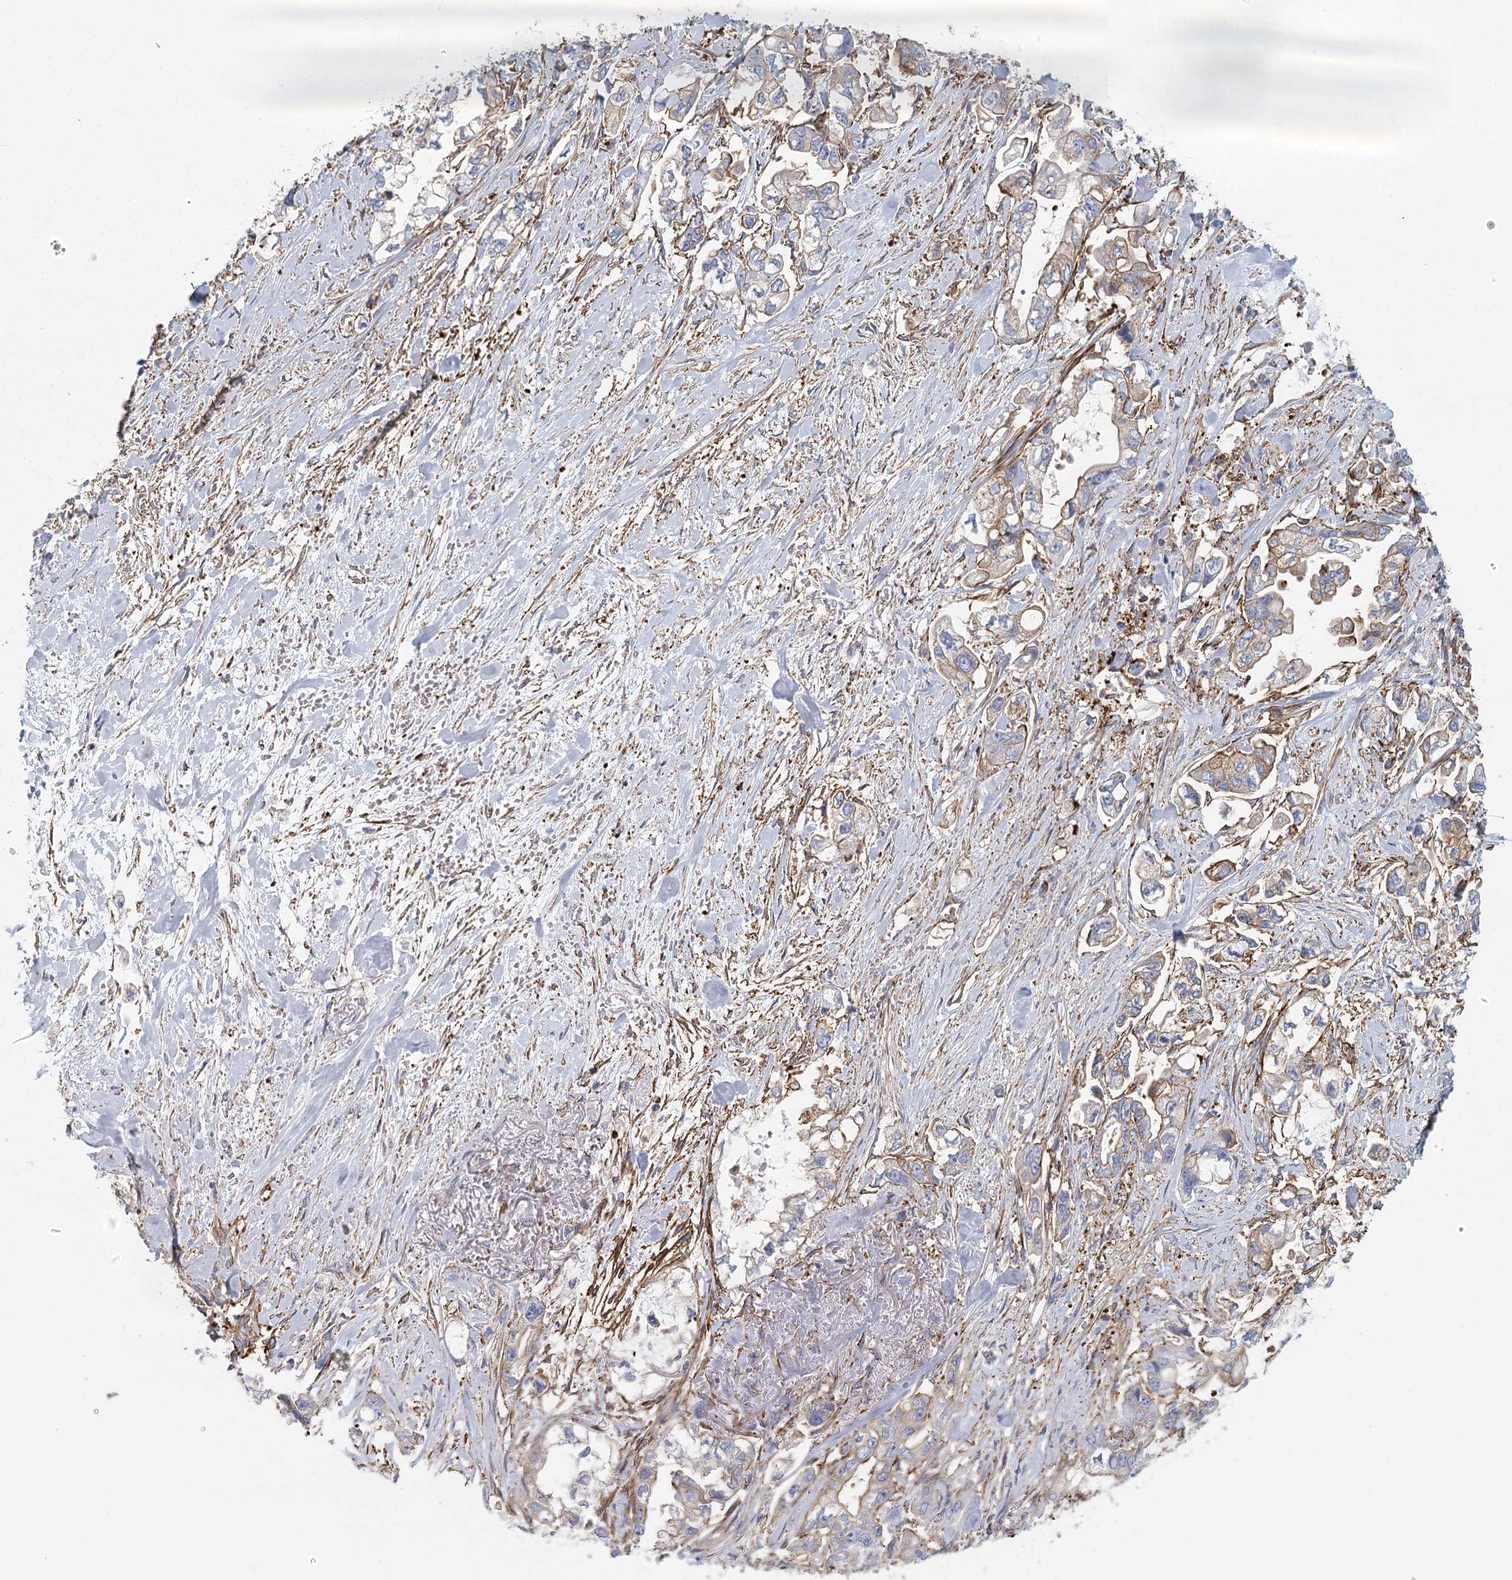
{"staining": {"intensity": "weak", "quantity": "25%-75%", "location": "cytoplasmic/membranous"}, "tissue": "stomach cancer", "cell_type": "Tumor cells", "image_type": "cancer", "snomed": [{"axis": "morphology", "description": "Adenocarcinoma, NOS"}, {"axis": "topography", "description": "Stomach"}], "caption": "Protein analysis of adenocarcinoma (stomach) tissue shows weak cytoplasmic/membranous expression in about 25%-75% of tumor cells.", "gene": "IFT46", "patient": {"sex": "male", "age": 62}}